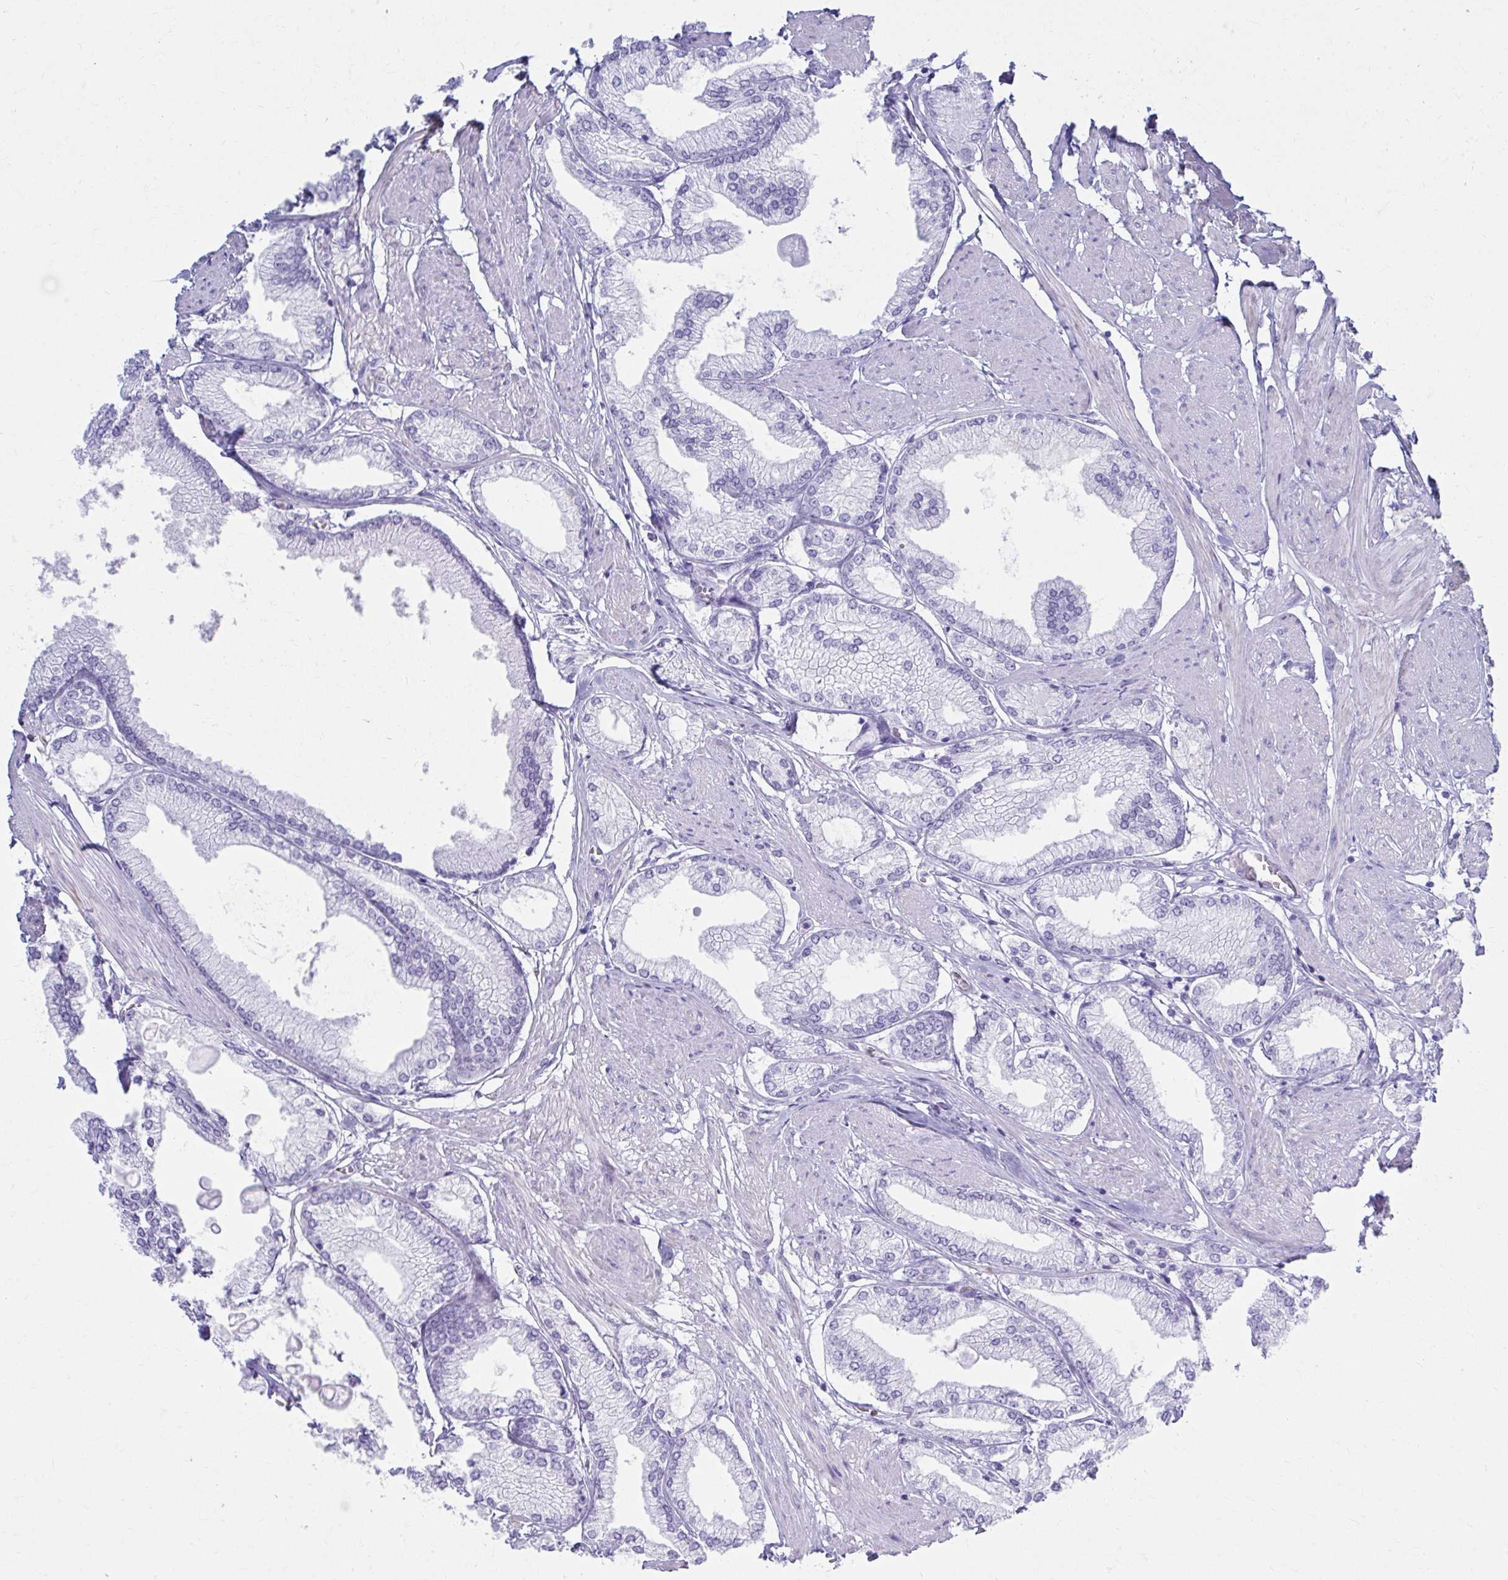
{"staining": {"intensity": "negative", "quantity": "none", "location": "none"}, "tissue": "prostate cancer", "cell_type": "Tumor cells", "image_type": "cancer", "snomed": [{"axis": "morphology", "description": "Adenocarcinoma, High grade"}, {"axis": "topography", "description": "Prostate"}], "caption": "Photomicrograph shows no protein staining in tumor cells of adenocarcinoma (high-grade) (prostate) tissue.", "gene": "ATP4B", "patient": {"sex": "male", "age": 68}}